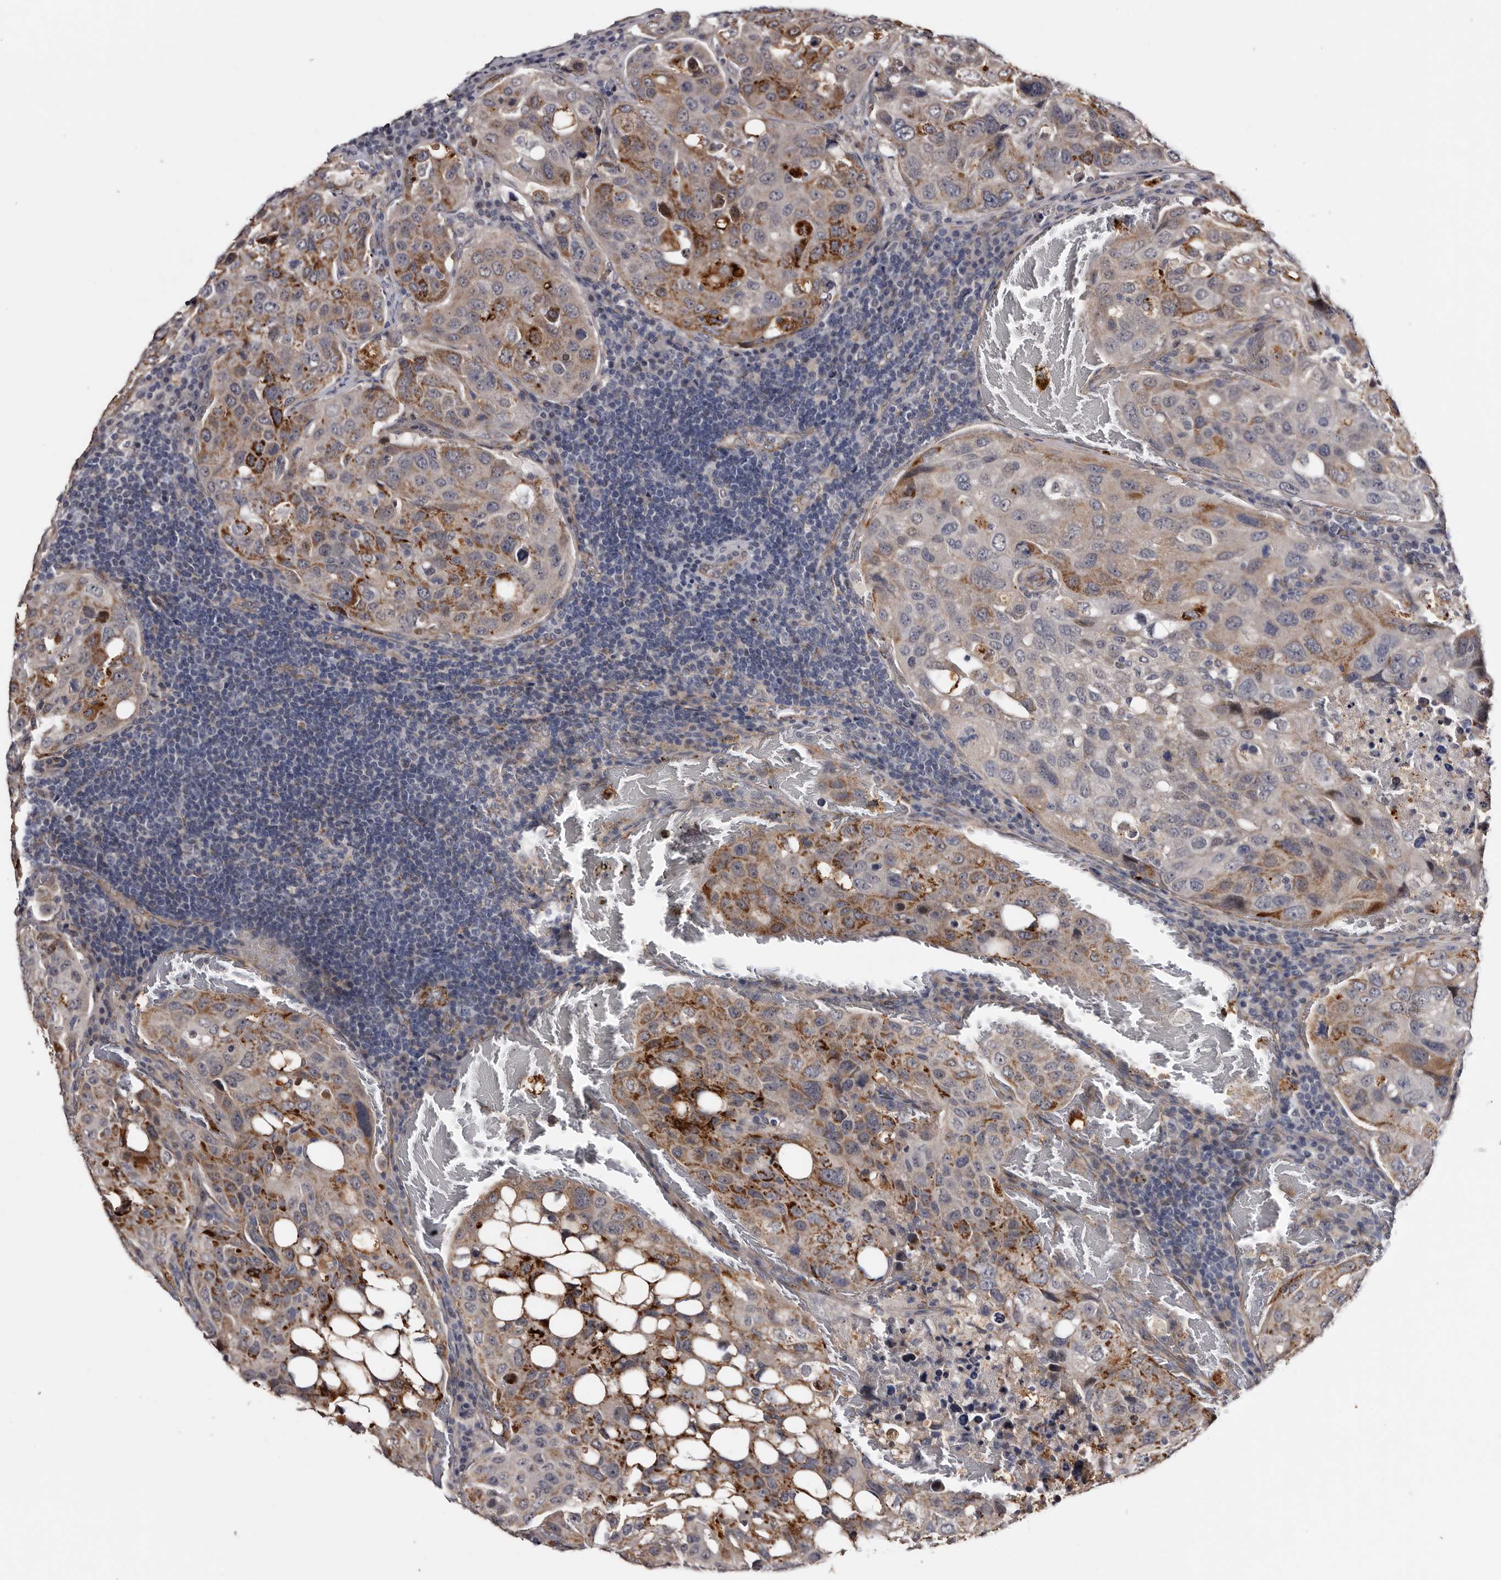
{"staining": {"intensity": "strong", "quantity": "<25%", "location": "cytoplasmic/membranous"}, "tissue": "urothelial cancer", "cell_type": "Tumor cells", "image_type": "cancer", "snomed": [{"axis": "morphology", "description": "Urothelial carcinoma, High grade"}, {"axis": "topography", "description": "Lymph node"}, {"axis": "topography", "description": "Urinary bladder"}], "caption": "Immunohistochemical staining of urothelial cancer shows medium levels of strong cytoplasmic/membranous staining in about <25% of tumor cells.", "gene": "ARMCX2", "patient": {"sex": "male", "age": 51}}